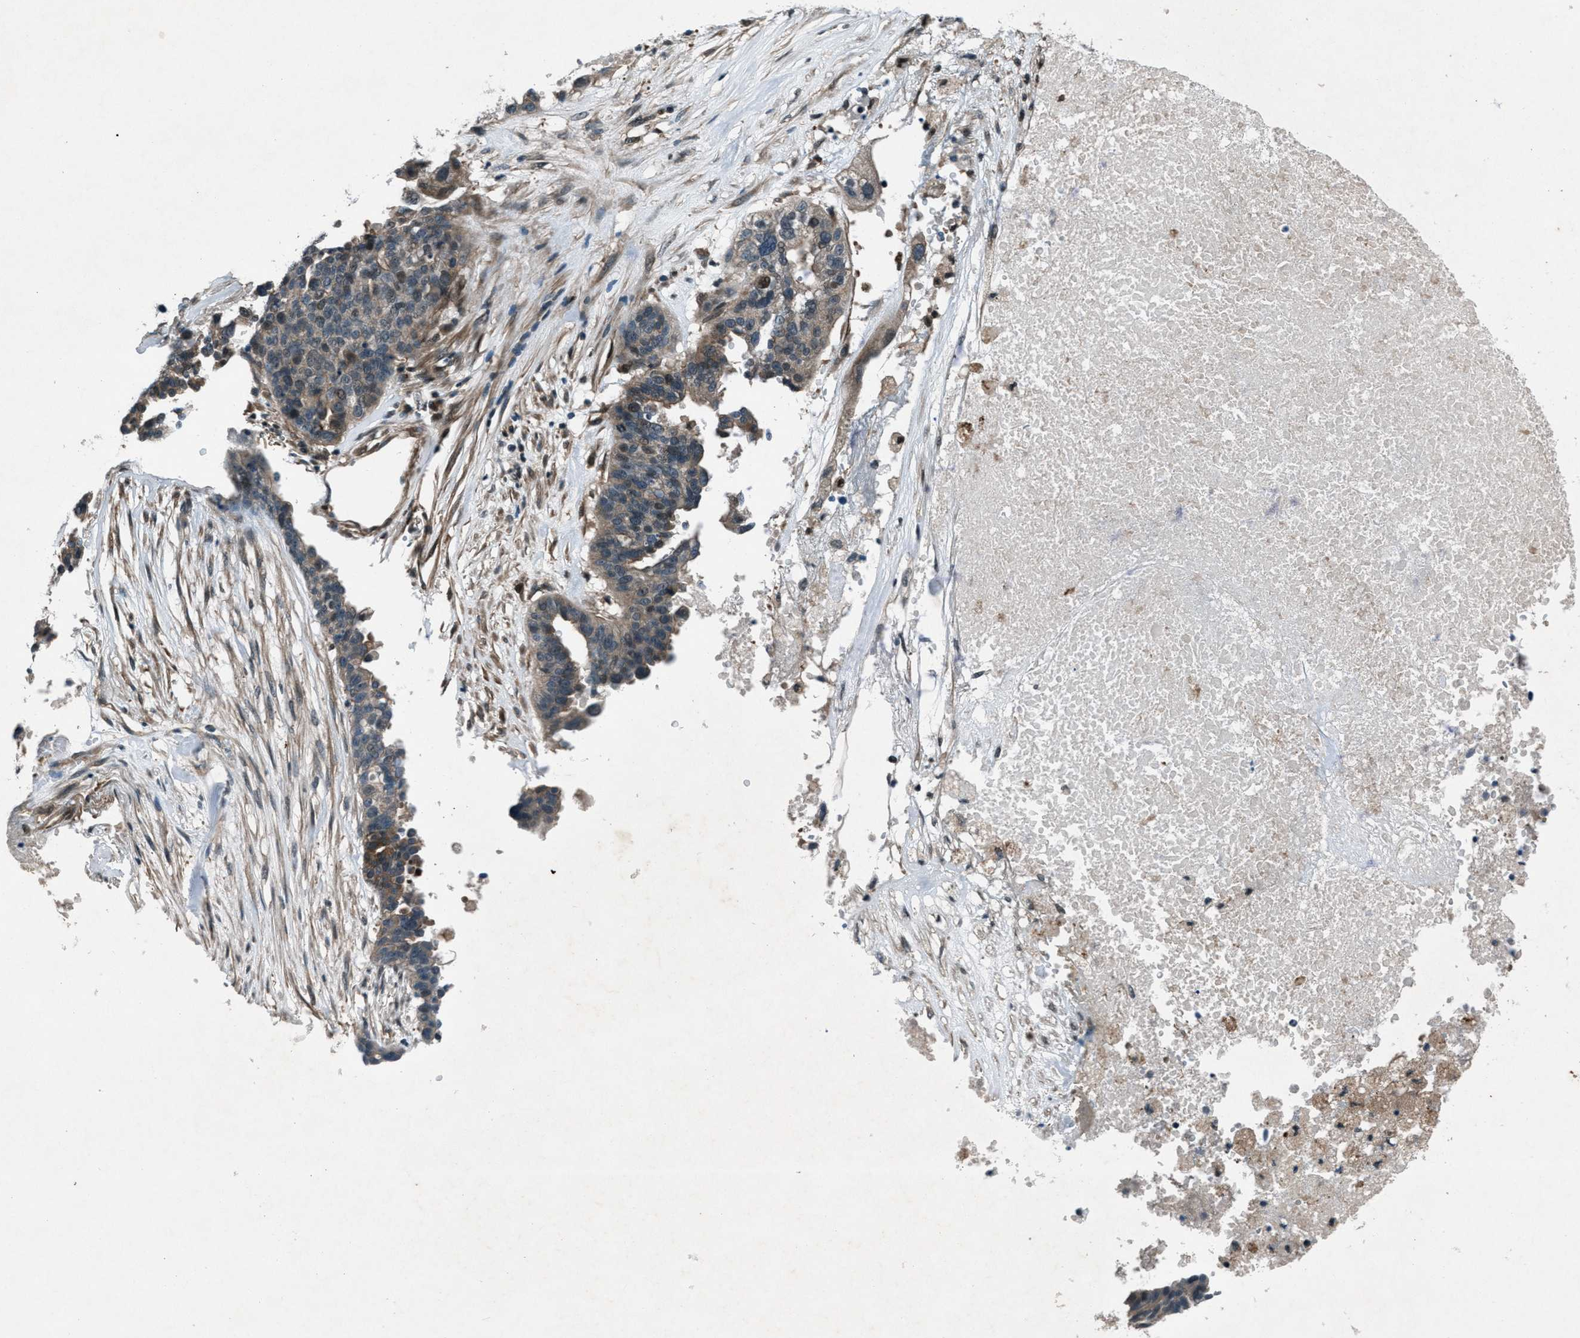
{"staining": {"intensity": "moderate", "quantity": ">75%", "location": "cytoplasmic/membranous"}, "tissue": "ovarian cancer", "cell_type": "Tumor cells", "image_type": "cancer", "snomed": [{"axis": "morphology", "description": "Cystadenocarcinoma, serous, NOS"}, {"axis": "topography", "description": "Ovary"}], "caption": "Immunohistochemistry micrograph of neoplastic tissue: human ovarian serous cystadenocarcinoma stained using immunohistochemistry (IHC) exhibits medium levels of moderate protein expression localized specifically in the cytoplasmic/membranous of tumor cells, appearing as a cytoplasmic/membranous brown color.", "gene": "EPSTI1", "patient": {"sex": "female", "age": 59}}